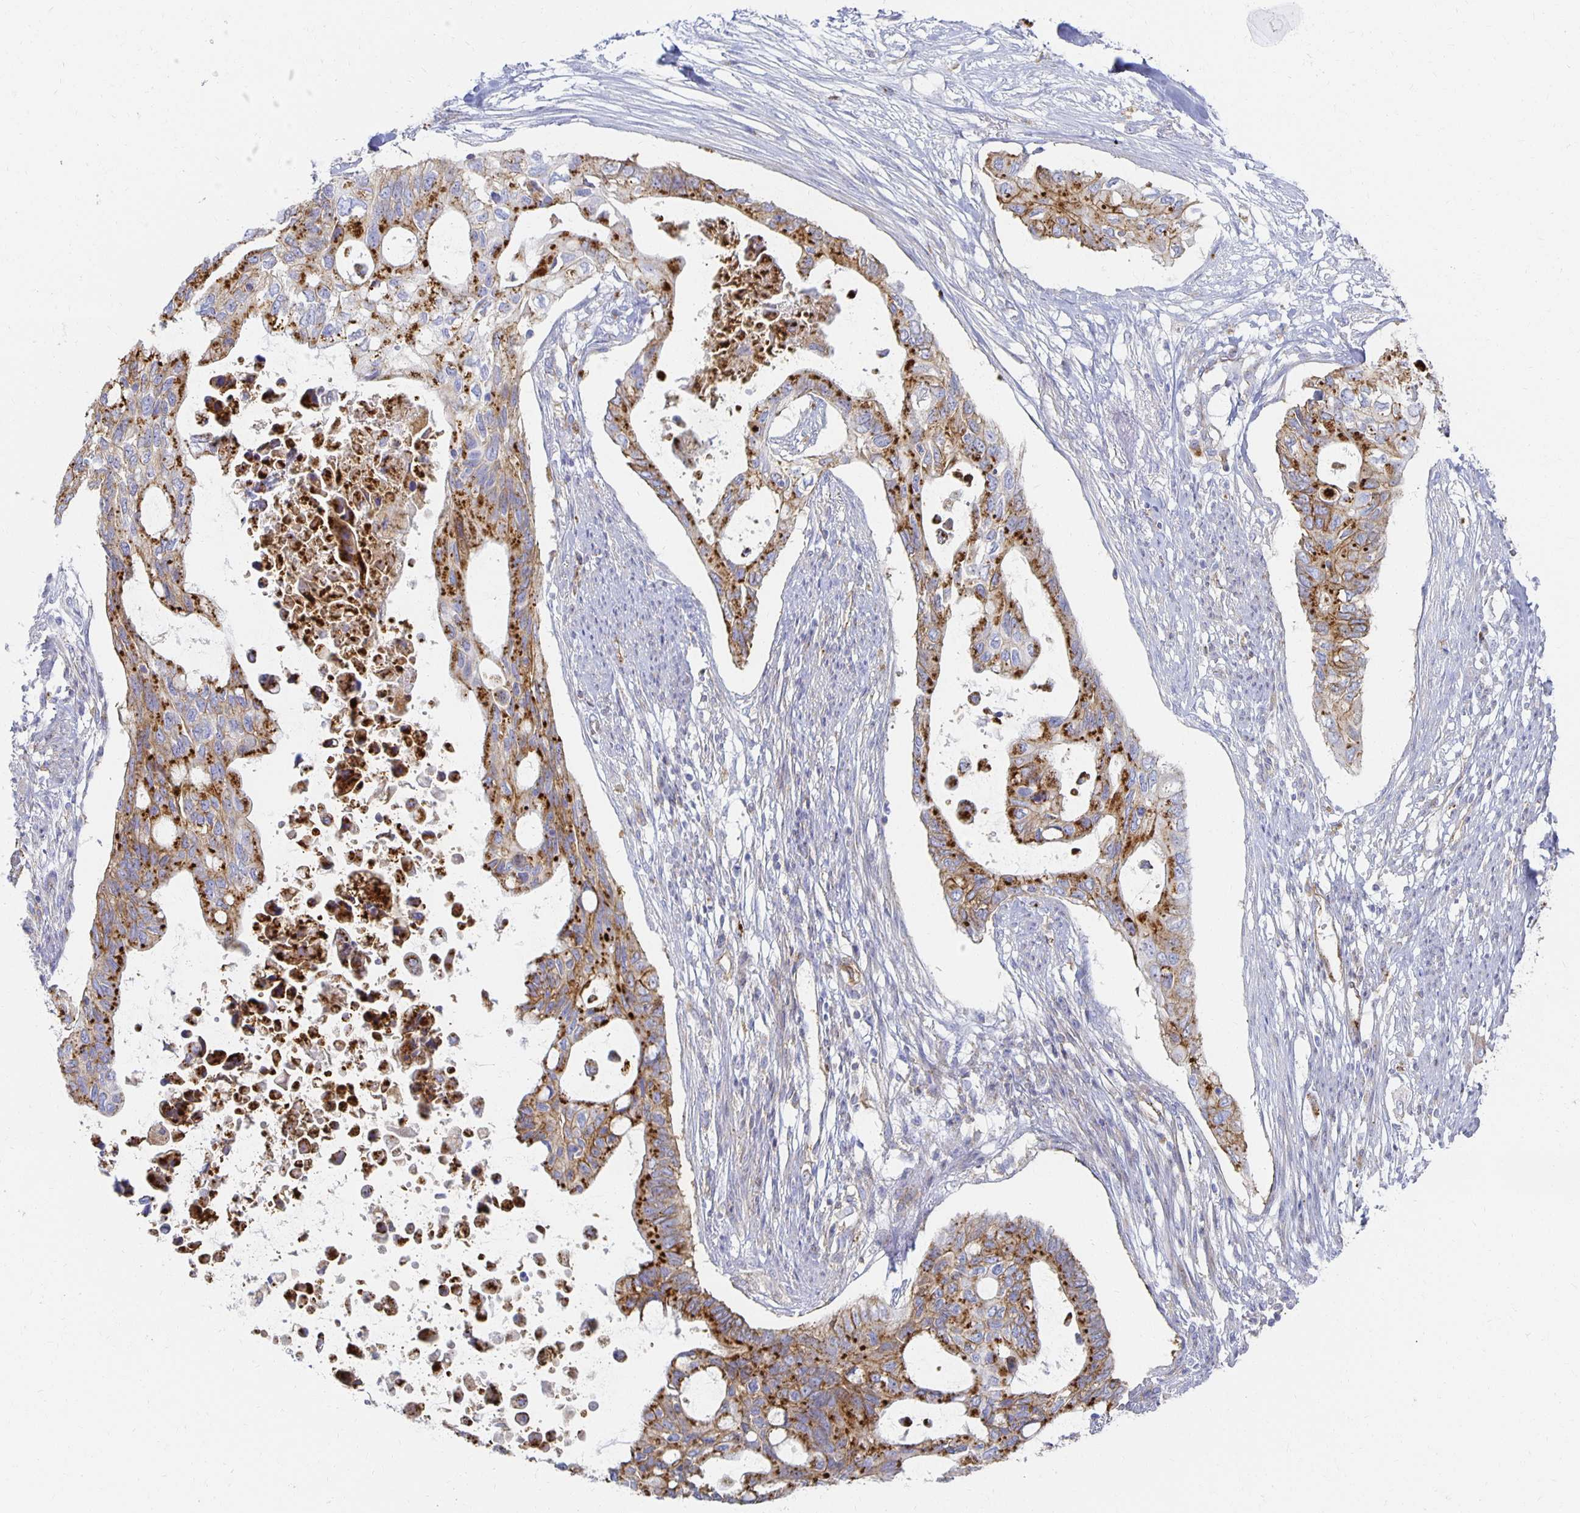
{"staining": {"intensity": "strong", "quantity": ">75%", "location": "cytoplasmic/membranous"}, "tissue": "pancreatic cancer", "cell_type": "Tumor cells", "image_type": "cancer", "snomed": [{"axis": "morphology", "description": "Adenocarcinoma, NOS"}, {"axis": "topography", "description": "Pancreas"}], "caption": "Human pancreatic adenocarcinoma stained with a protein marker exhibits strong staining in tumor cells.", "gene": "TAAR1", "patient": {"sex": "female", "age": 63}}